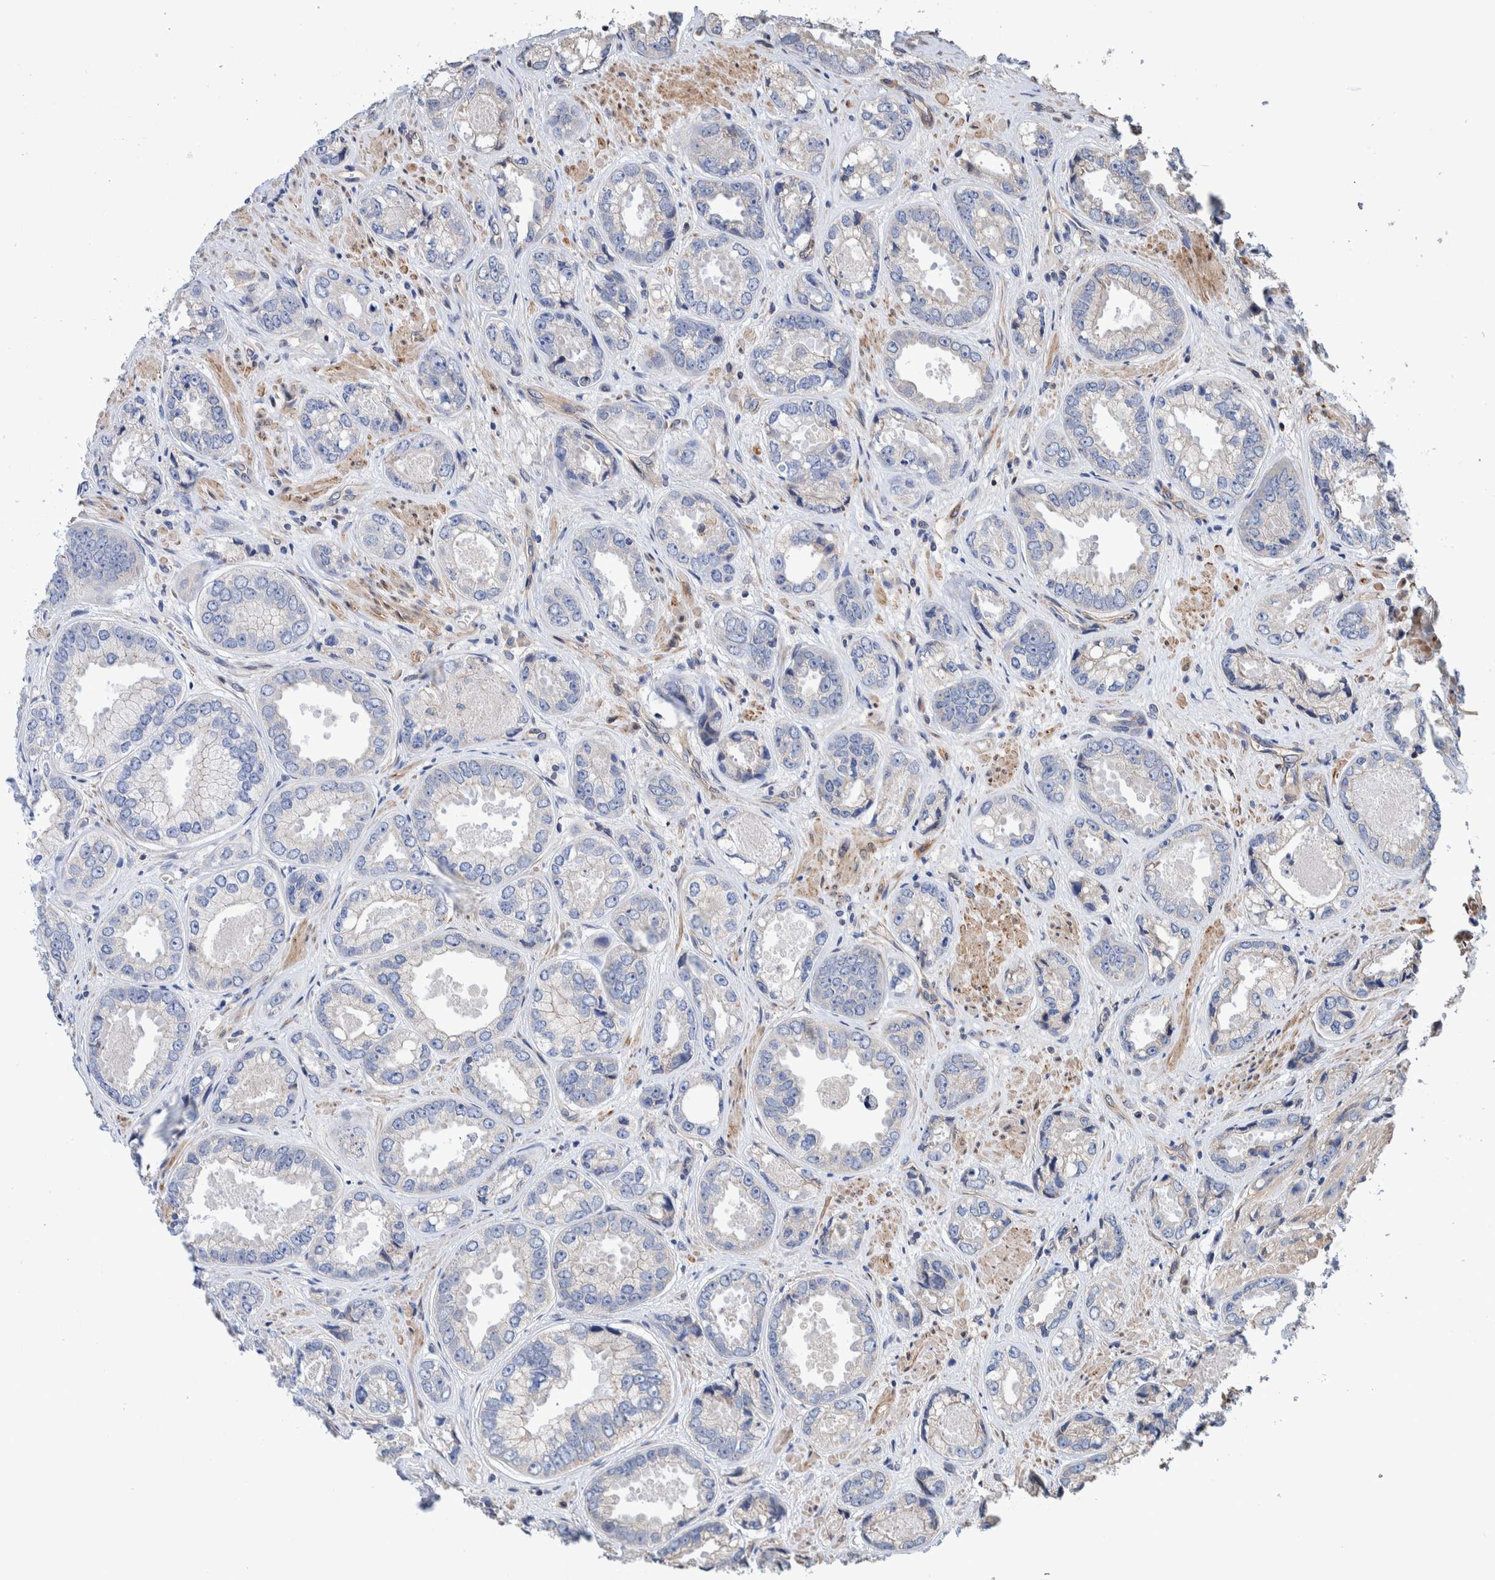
{"staining": {"intensity": "negative", "quantity": "none", "location": "none"}, "tissue": "prostate cancer", "cell_type": "Tumor cells", "image_type": "cancer", "snomed": [{"axis": "morphology", "description": "Adenocarcinoma, High grade"}, {"axis": "topography", "description": "Prostate"}], "caption": "An IHC histopathology image of prostate high-grade adenocarcinoma is shown. There is no staining in tumor cells of prostate high-grade adenocarcinoma.", "gene": "SLC45A4", "patient": {"sex": "male", "age": 61}}